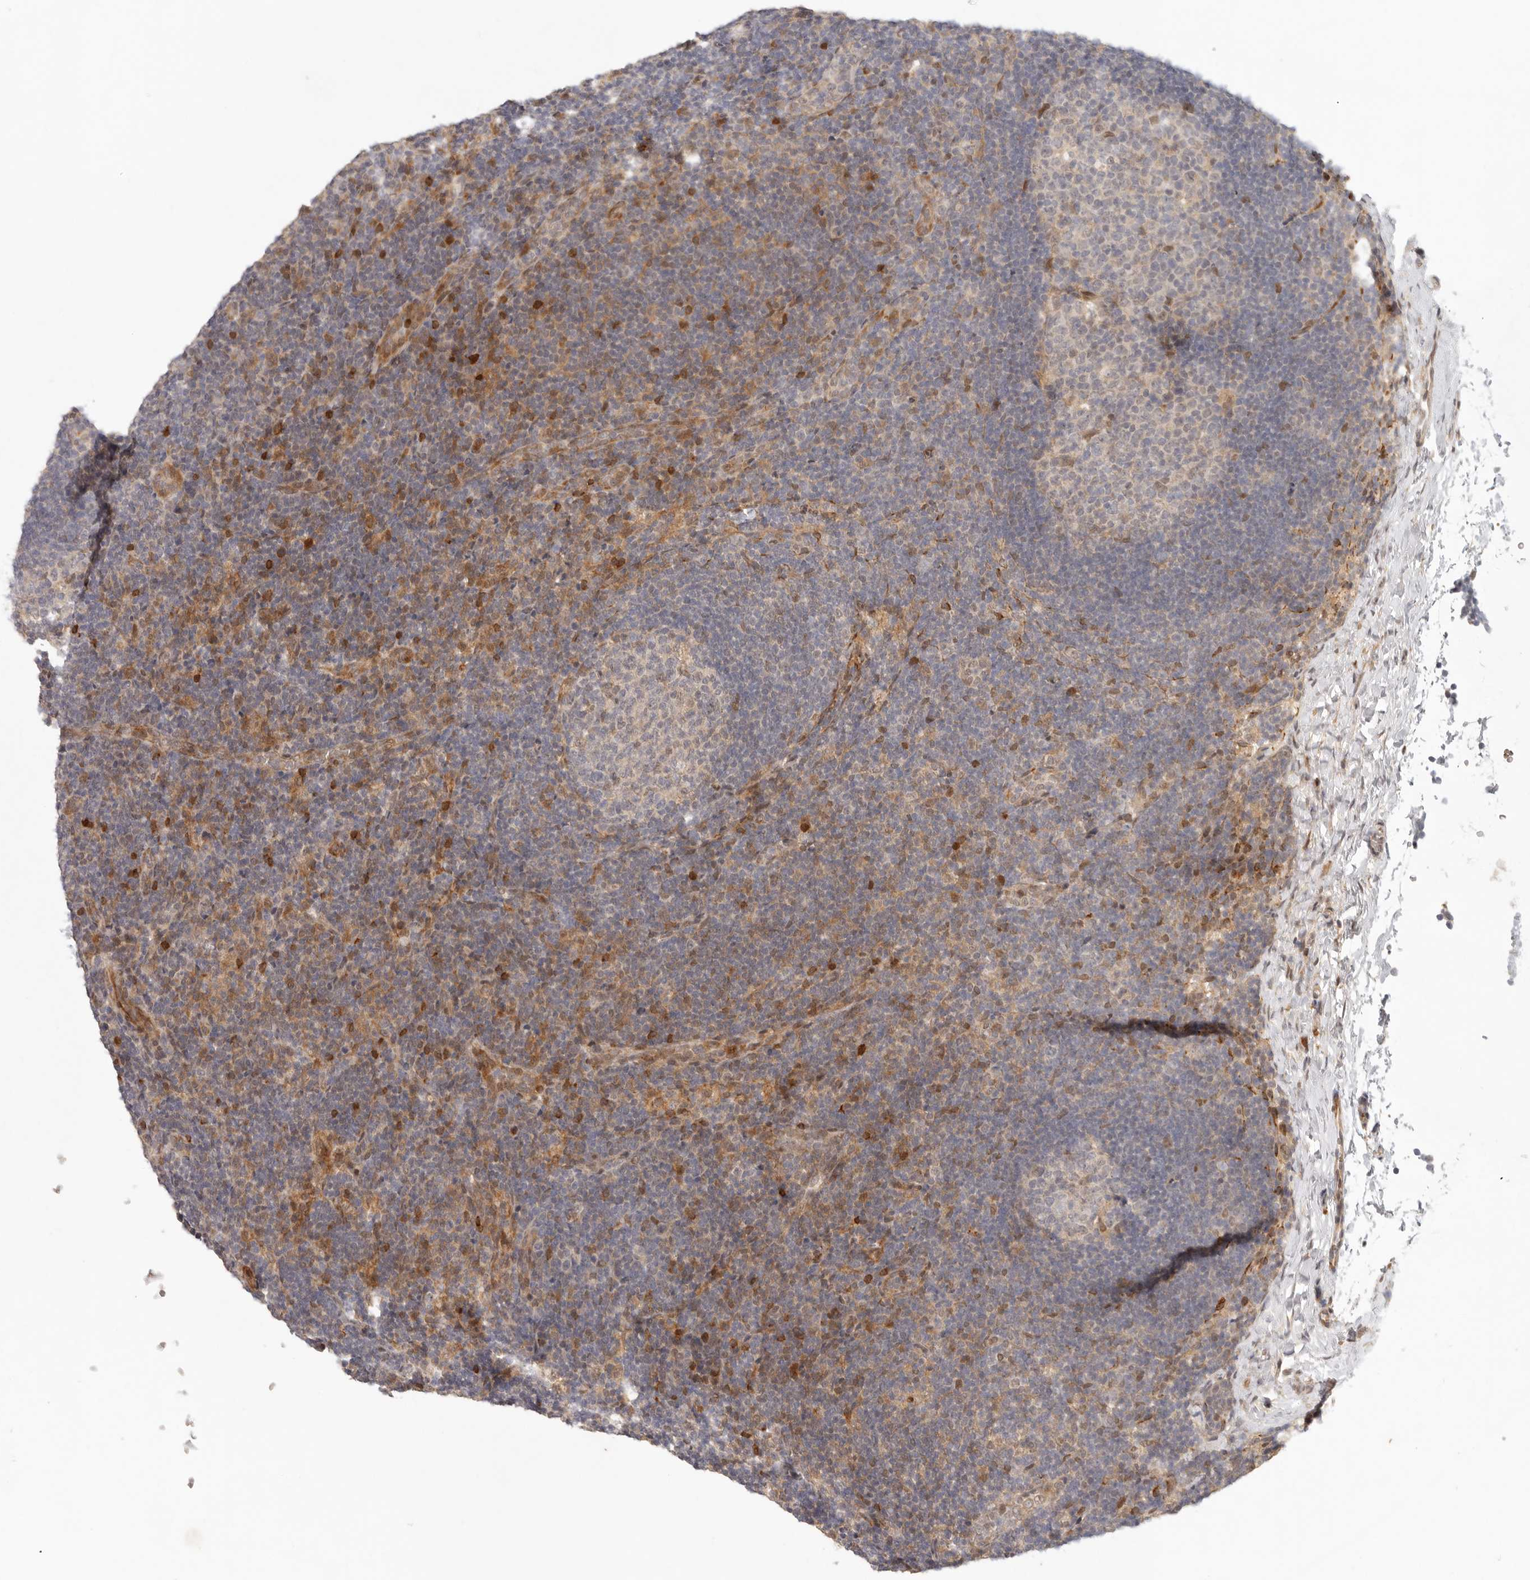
{"staining": {"intensity": "negative", "quantity": "none", "location": "none"}, "tissue": "lymph node", "cell_type": "Germinal center cells", "image_type": "normal", "snomed": [{"axis": "morphology", "description": "Normal tissue, NOS"}, {"axis": "topography", "description": "Lymph node"}], "caption": "The image displays no significant positivity in germinal center cells of lymph node.", "gene": "AHDC1", "patient": {"sex": "female", "age": 22}}